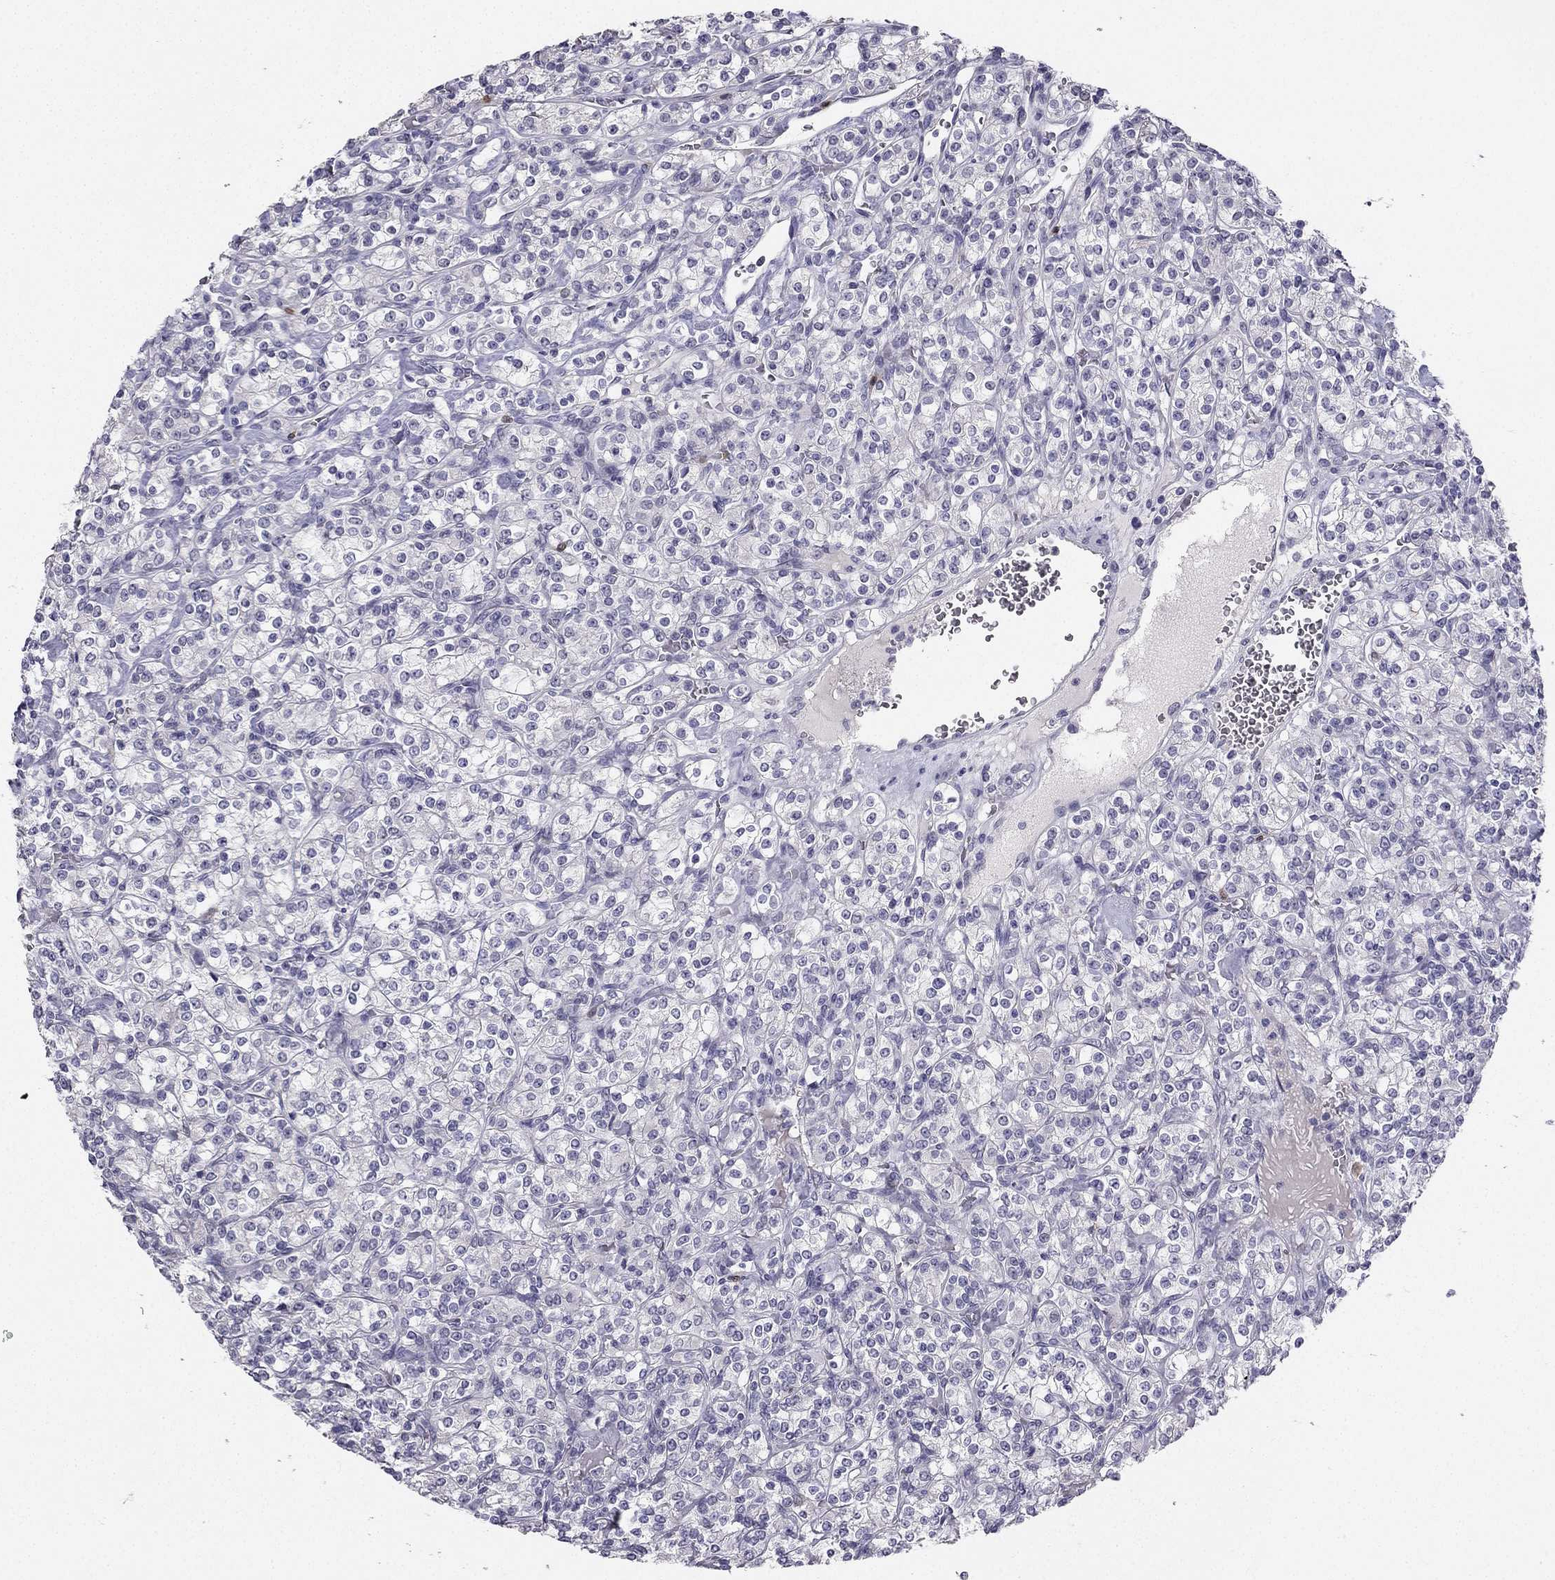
{"staining": {"intensity": "negative", "quantity": "none", "location": "none"}, "tissue": "renal cancer", "cell_type": "Tumor cells", "image_type": "cancer", "snomed": [{"axis": "morphology", "description": "Adenocarcinoma, NOS"}, {"axis": "topography", "description": "Kidney"}], "caption": "This is an immunohistochemistry micrograph of human renal cancer. There is no positivity in tumor cells.", "gene": "CALB2", "patient": {"sex": "male", "age": 77}}